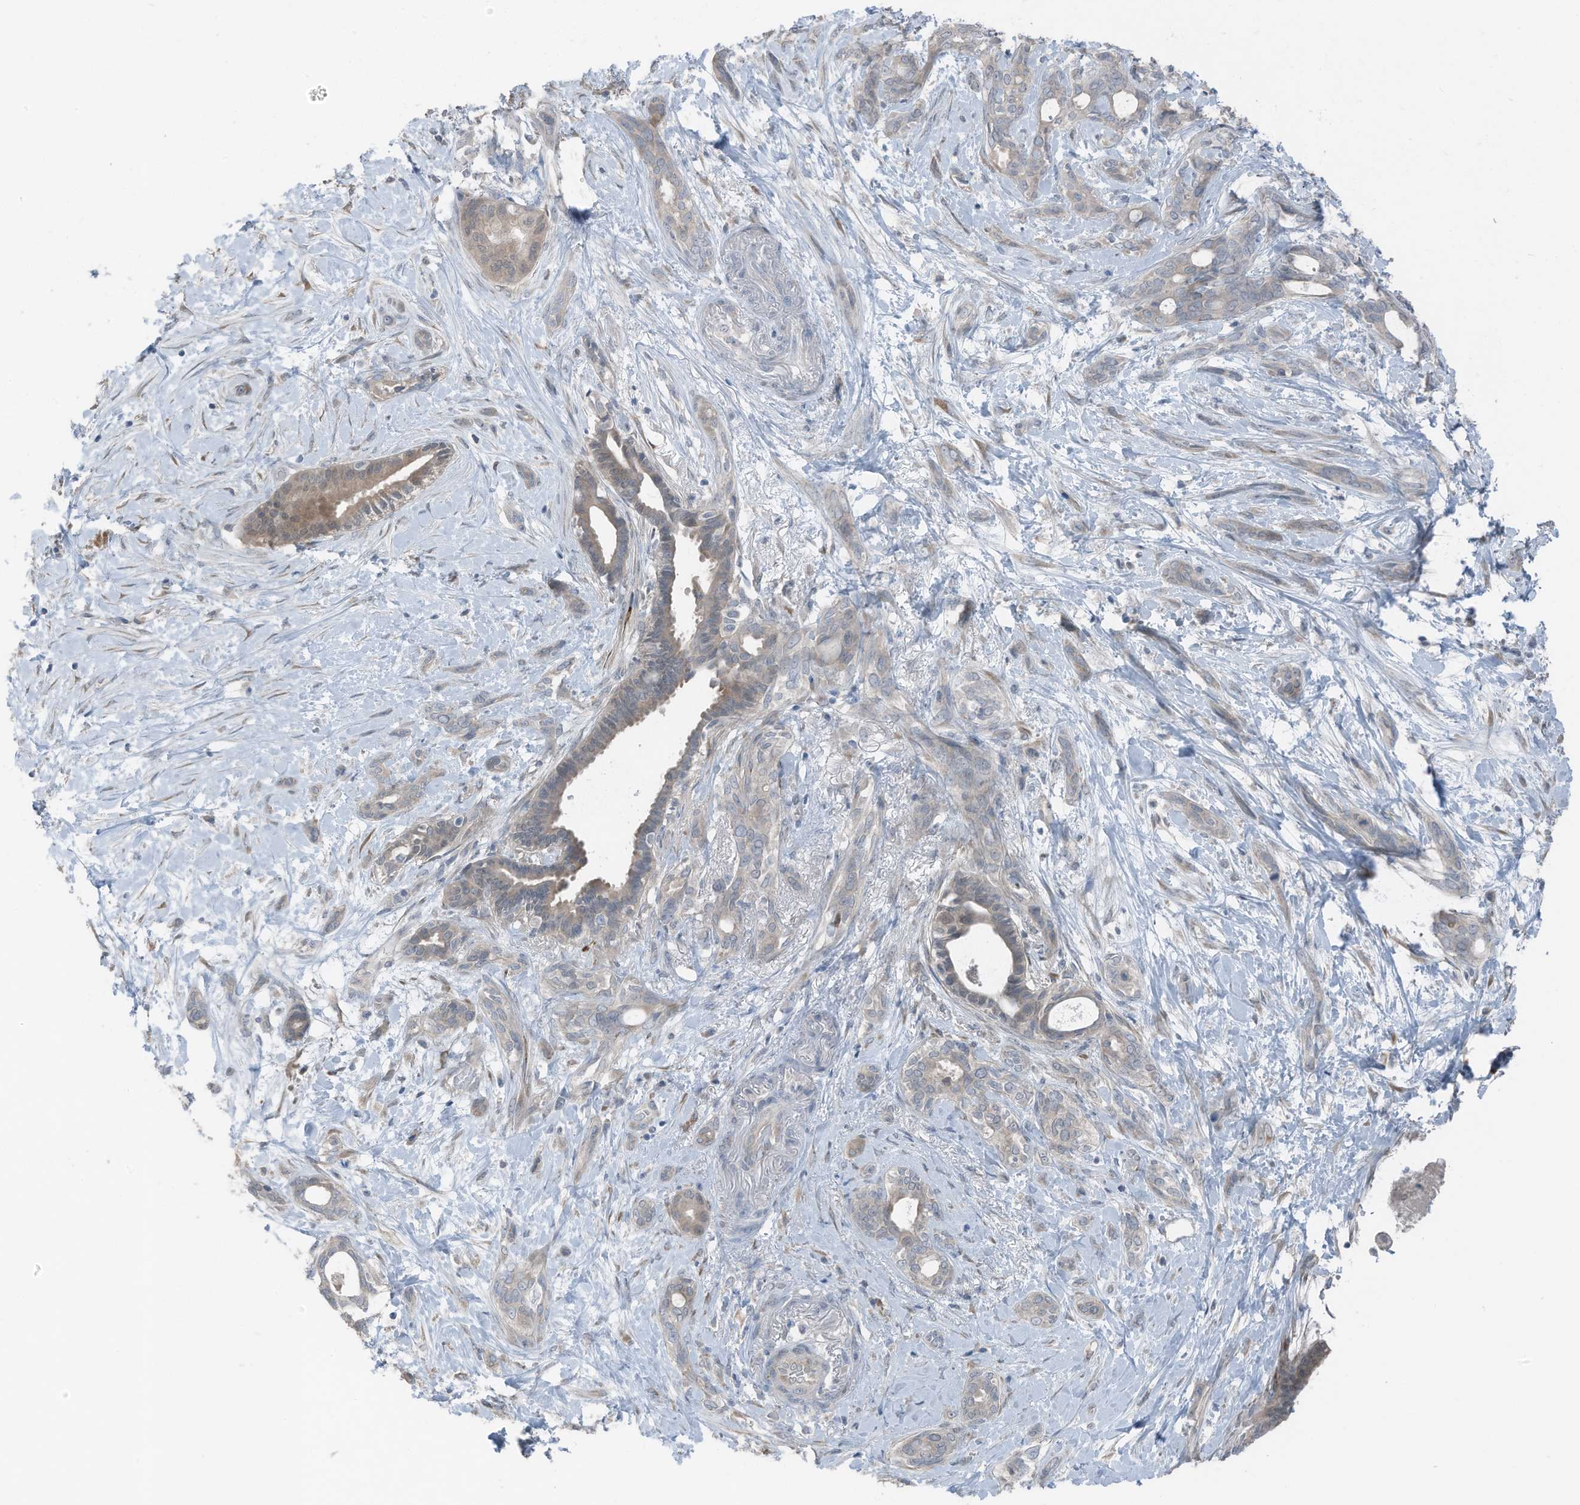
{"staining": {"intensity": "weak", "quantity": "<25%", "location": "cytoplasmic/membranous"}, "tissue": "pancreatic cancer", "cell_type": "Tumor cells", "image_type": "cancer", "snomed": [{"axis": "morphology", "description": "Normal tissue, NOS"}, {"axis": "morphology", "description": "Adenocarcinoma, NOS"}, {"axis": "topography", "description": "Pancreas"}, {"axis": "topography", "description": "Peripheral nerve tissue"}], "caption": "High power microscopy micrograph of an immunohistochemistry (IHC) photomicrograph of pancreatic adenocarcinoma, revealing no significant positivity in tumor cells. (Brightfield microscopy of DAB (3,3'-diaminobenzidine) immunohistochemistry at high magnification).", "gene": "ARHGEF33", "patient": {"sex": "female", "age": 63}}